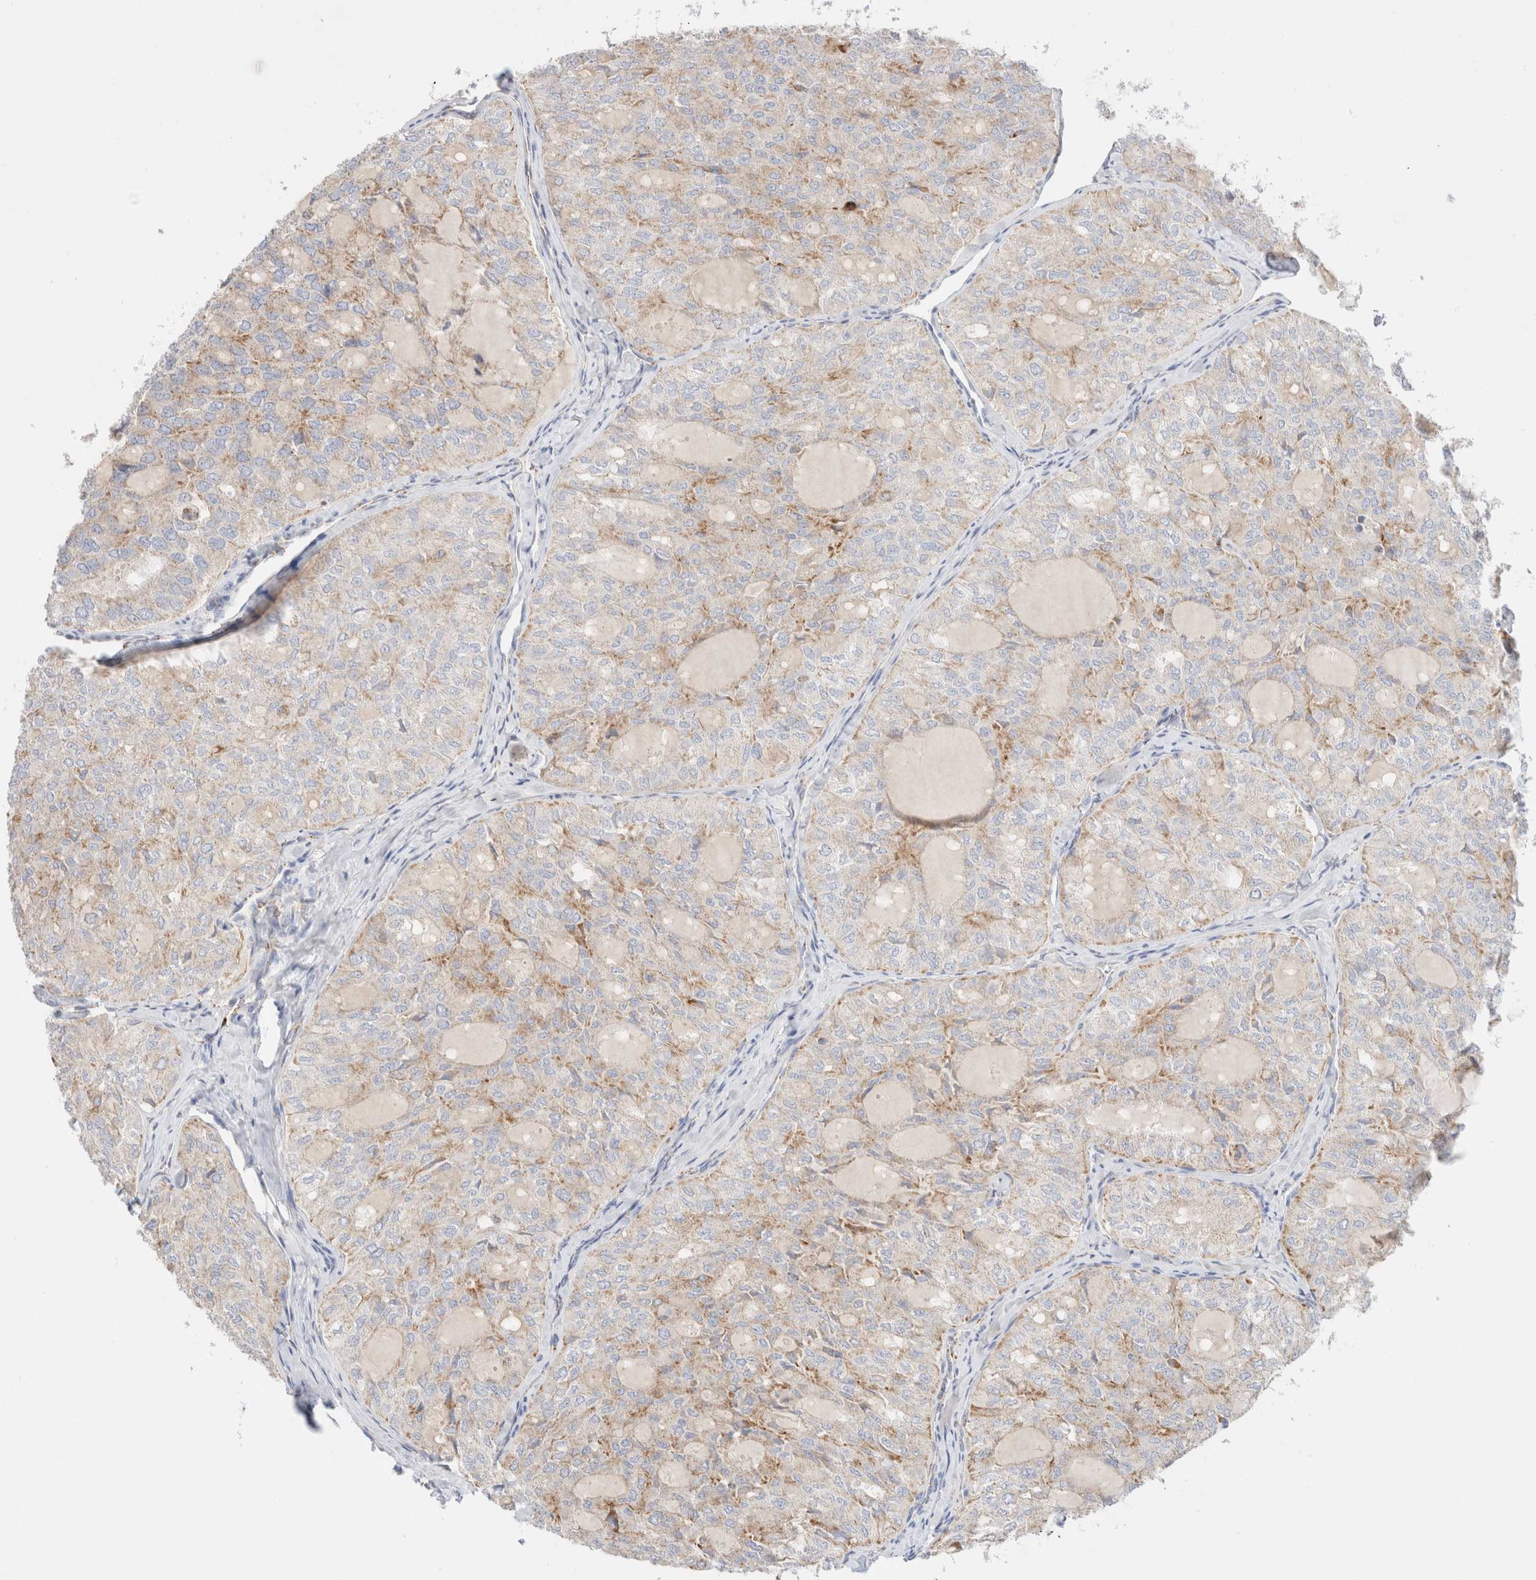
{"staining": {"intensity": "weak", "quantity": "<25%", "location": "cytoplasmic/membranous"}, "tissue": "thyroid cancer", "cell_type": "Tumor cells", "image_type": "cancer", "snomed": [{"axis": "morphology", "description": "Follicular adenoma carcinoma, NOS"}, {"axis": "topography", "description": "Thyroid gland"}], "caption": "Micrograph shows no significant protein positivity in tumor cells of follicular adenoma carcinoma (thyroid). (DAB IHC, high magnification).", "gene": "ATP6V1C1", "patient": {"sex": "male", "age": 75}}